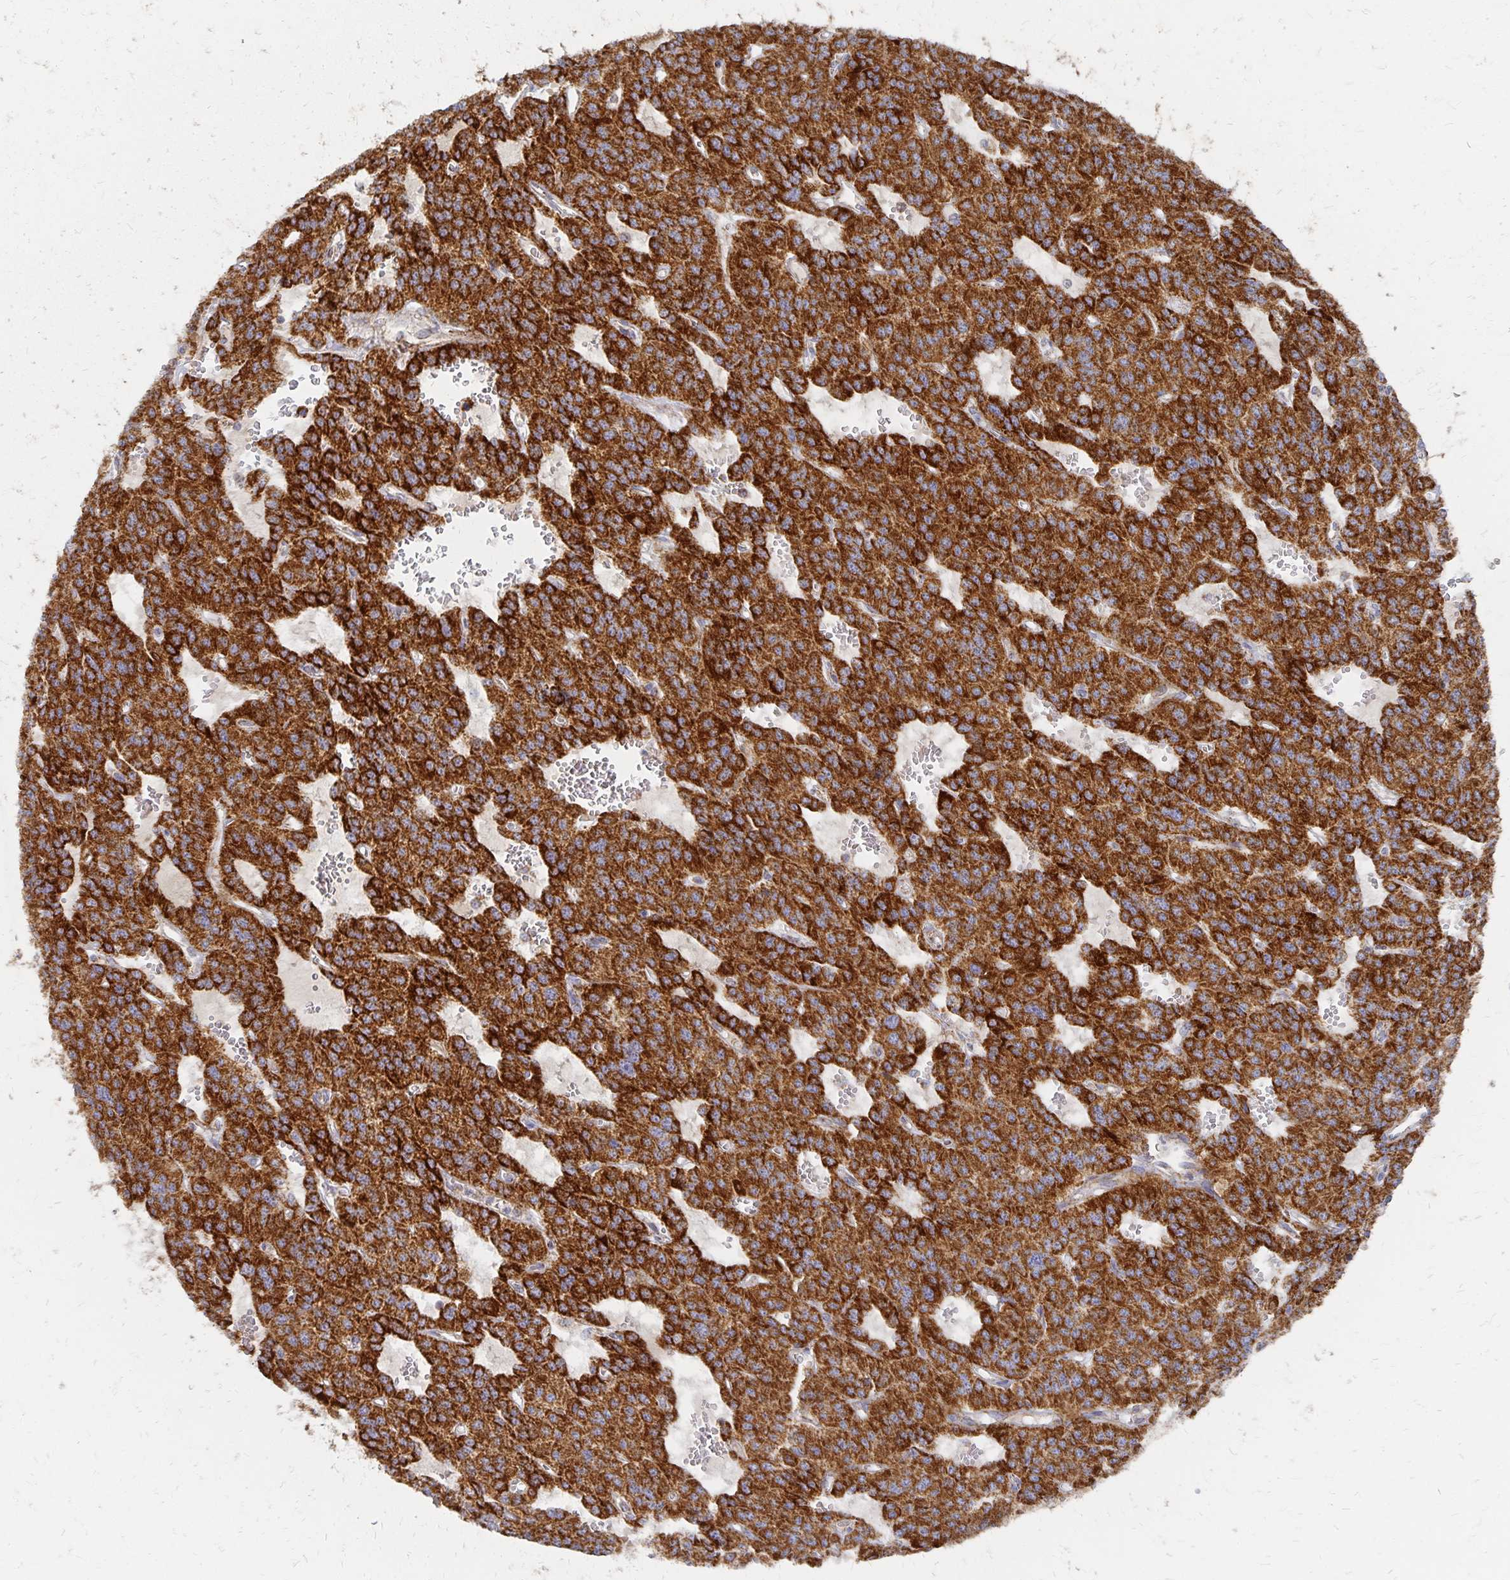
{"staining": {"intensity": "strong", "quantity": ">75%", "location": "cytoplasmic/membranous"}, "tissue": "carcinoid", "cell_type": "Tumor cells", "image_type": "cancer", "snomed": [{"axis": "morphology", "description": "Carcinoid, malignant, NOS"}, {"axis": "topography", "description": "Lung"}], "caption": "A histopathology image of human carcinoid stained for a protein reveals strong cytoplasmic/membranous brown staining in tumor cells. The protein is shown in brown color, while the nuclei are stained blue.", "gene": "STOML2", "patient": {"sex": "female", "age": 71}}